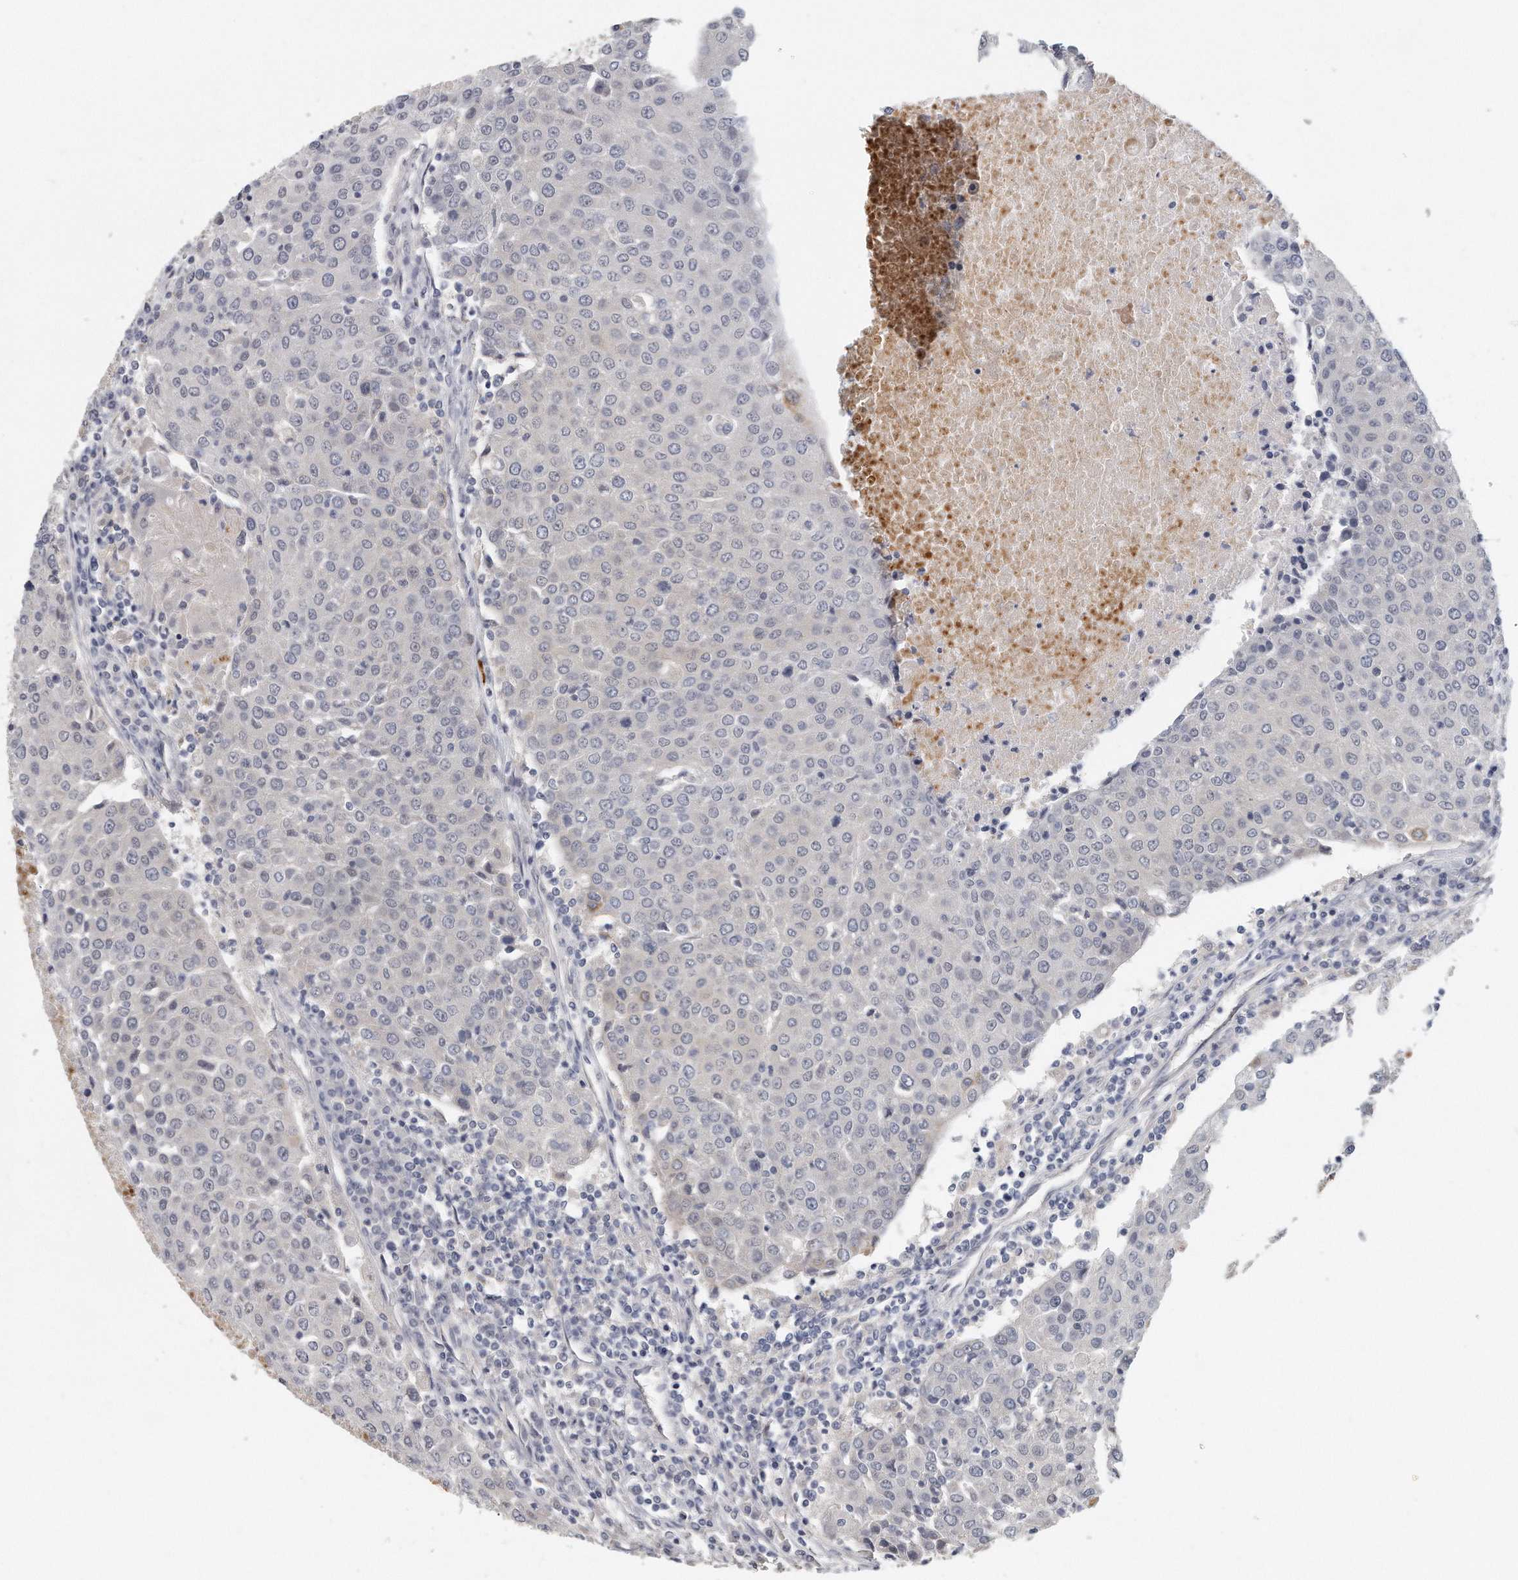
{"staining": {"intensity": "negative", "quantity": "none", "location": "none"}, "tissue": "urothelial cancer", "cell_type": "Tumor cells", "image_type": "cancer", "snomed": [{"axis": "morphology", "description": "Urothelial carcinoma, High grade"}, {"axis": "topography", "description": "Urinary bladder"}], "caption": "Urothelial carcinoma (high-grade) was stained to show a protein in brown. There is no significant expression in tumor cells.", "gene": "KLHL7", "patient": {"sex": "female", "age": 85}}